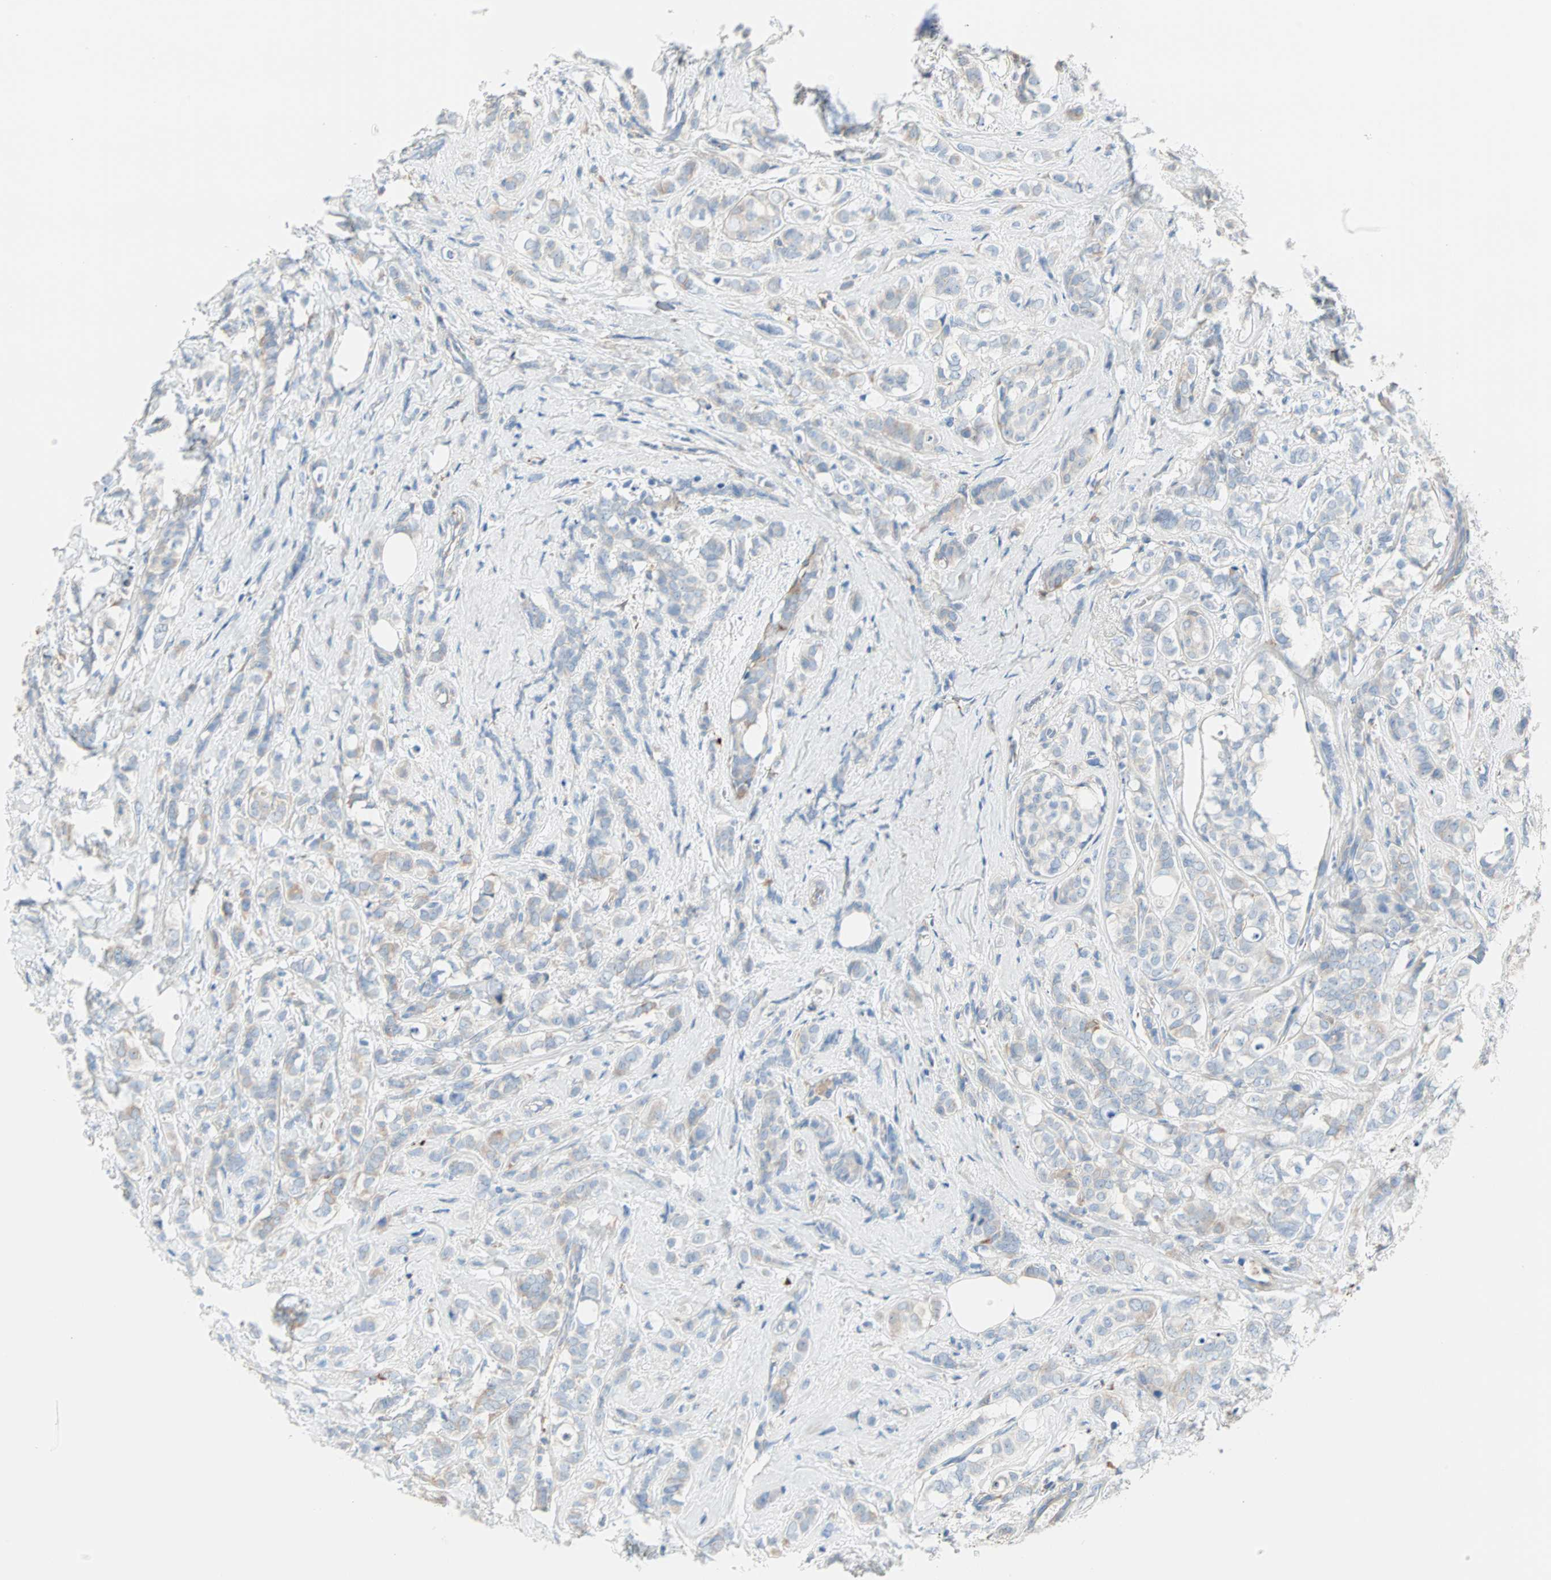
{"staining": {"intensity": "weak", "quantity": "25%-75%", "location": "cytoplasmic/membranous"}, "tissue": "breast cancer", "cell_type": "Tumor cells", "image_type": "cancer", "snomed": [{"axis": "morphology", "description": "Lobular carcinoma"}, {"axis": "topography", "description": "Breast"}], "caption": "DAB immunohistochemical staining of human lobular carcinoma (breast) displays weak cytoplasmic/membranous protein staining in about 25%-75% of tumor cells.", "gene": "PLCXD1", "patient": {"sex": "female", "age": 60}}